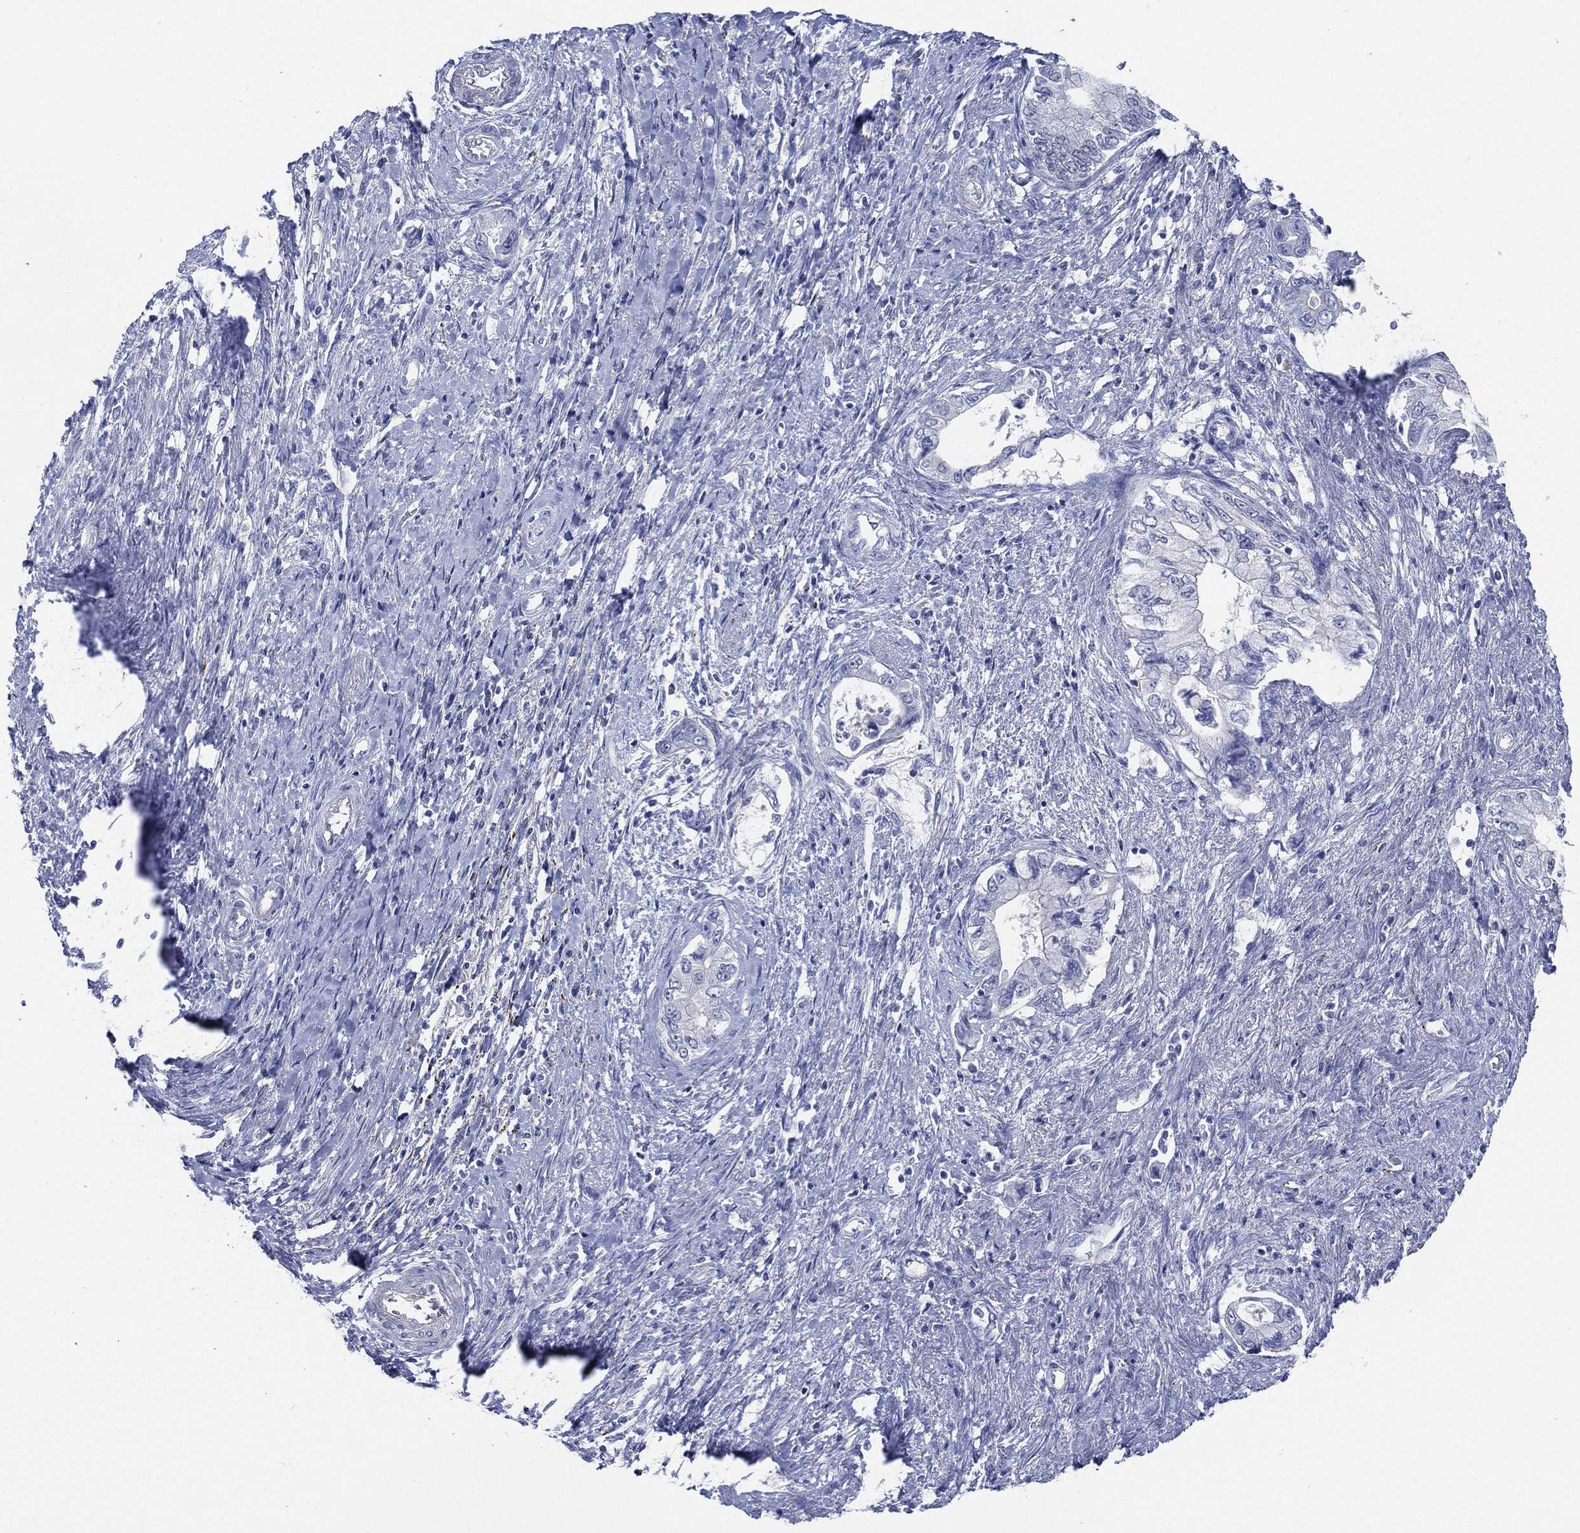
{"staining": {"intensity": "negative", "quantity": "none", "location": "none"}, "tissue": "pancreatic cancer", "cell_type": "Tumor cells", "image_type": "cancer", "snomed": [{"axis": "morphology", "description": "Adenocarcinoma, NOS"}, {"axis": "topography", "description": "Pancreas"}], "caption": "An image of human adenocarcinoma (pancreatic) is negative for staining in tumor cells. (DAB (3,3'-diaminobenzidine) immunohistochemistry (IHC), high magnification).", "gene": "C5orf46", "patient": {"sex": "female", "age": 73}}